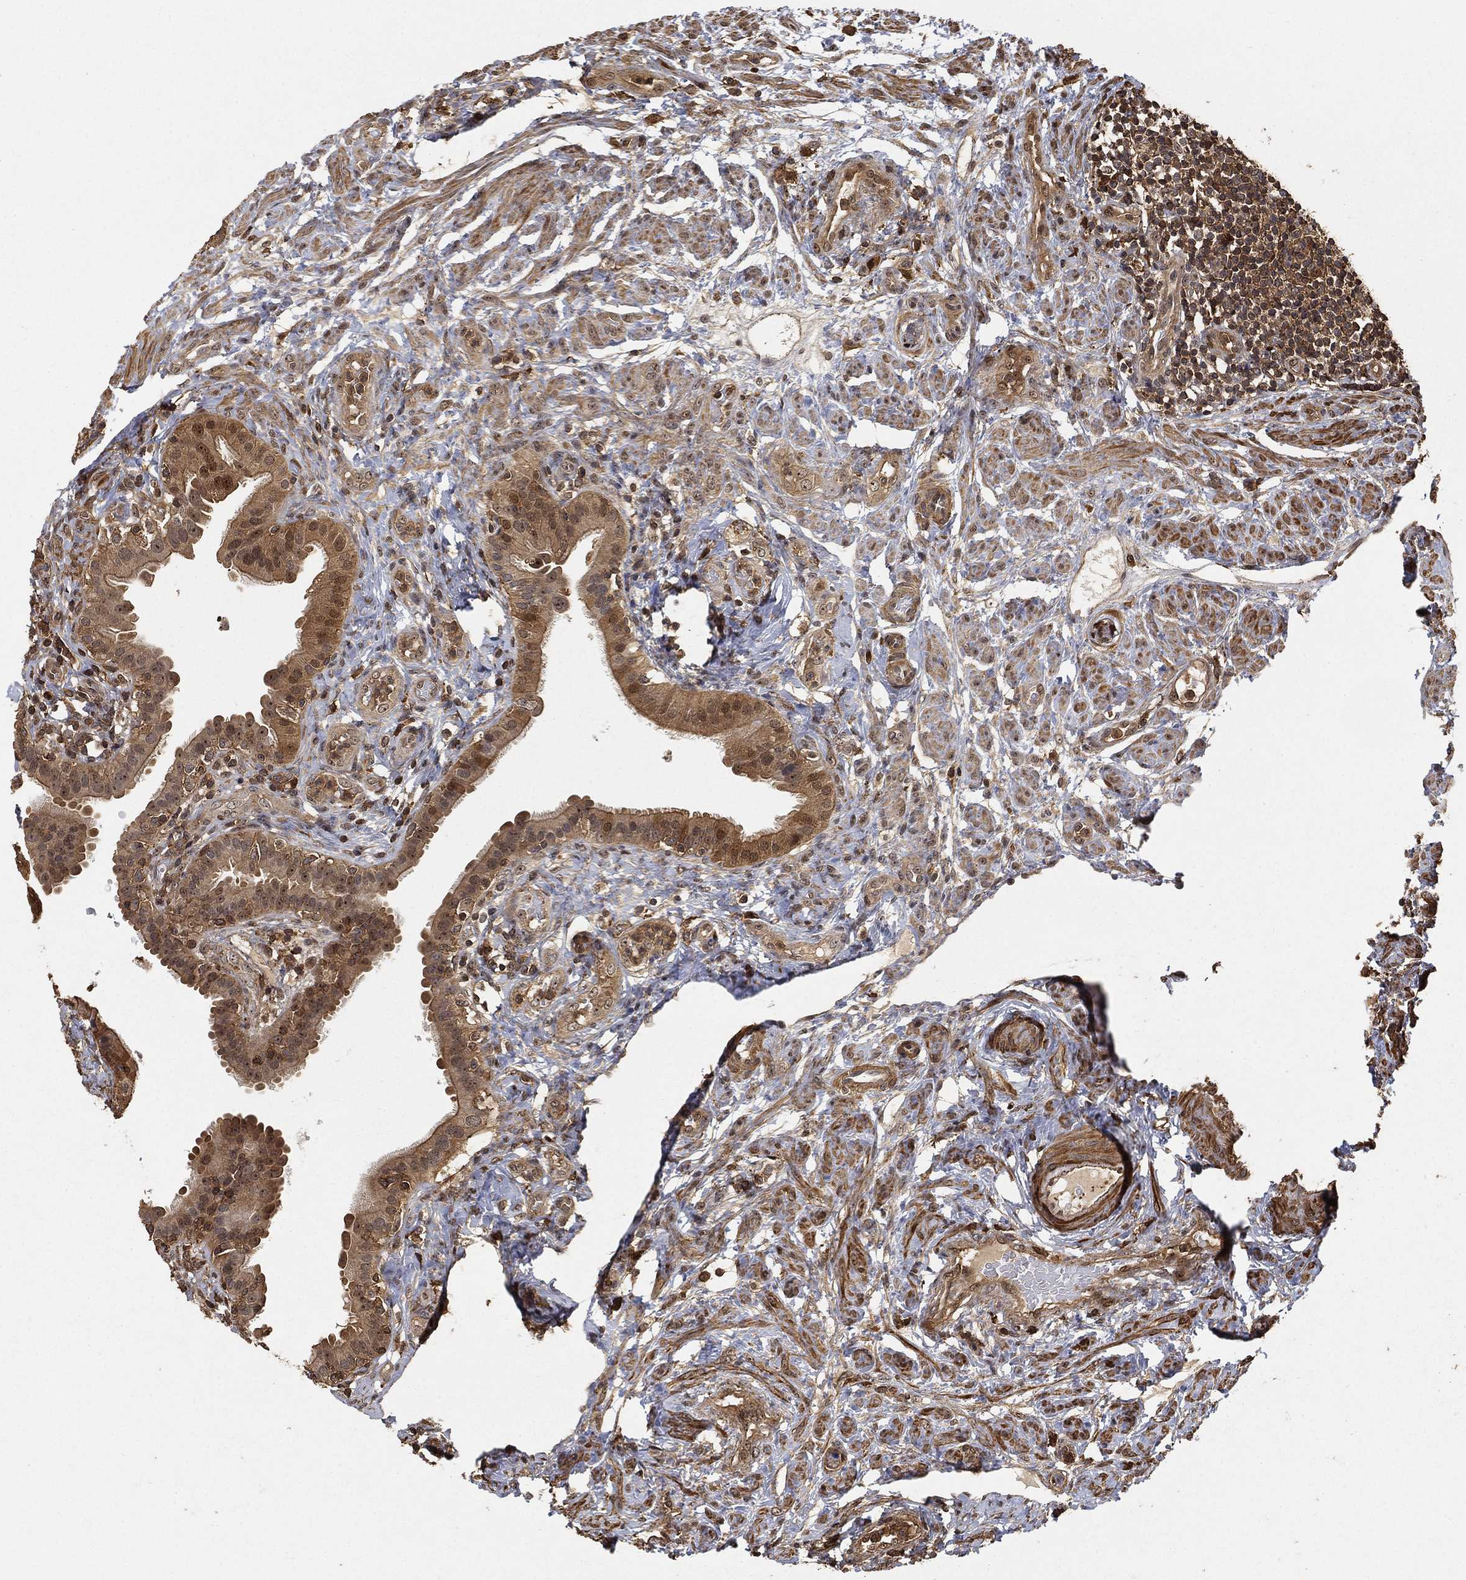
{"staining": {"intensity": "moderate", "quantity": "25%-75%", "location": "cytoplasmic/membranous,nuclear"}, "tissue": "fallopian tube", "cell_type": "Glandular cells", "image_type": "normal", "snomed": [{"axis": "morphology", "description": "Normal tissue, NOS"}, {"axis": "topography", "description": "Fallopian tube"}], "caption": "Fallopian tube stained with IHC shows moderate cytoplasmic/membranous,nuclear staining in approximately 25%-75% of glandular cells. (Stains: DAB (3,3'-diaminobenzidine) in brown, nuclei in blue, Microscopy: brightfield microscopy at high magnification).", "gene": "CRYL1", "patient": {"sex": "female", "age": 41}}